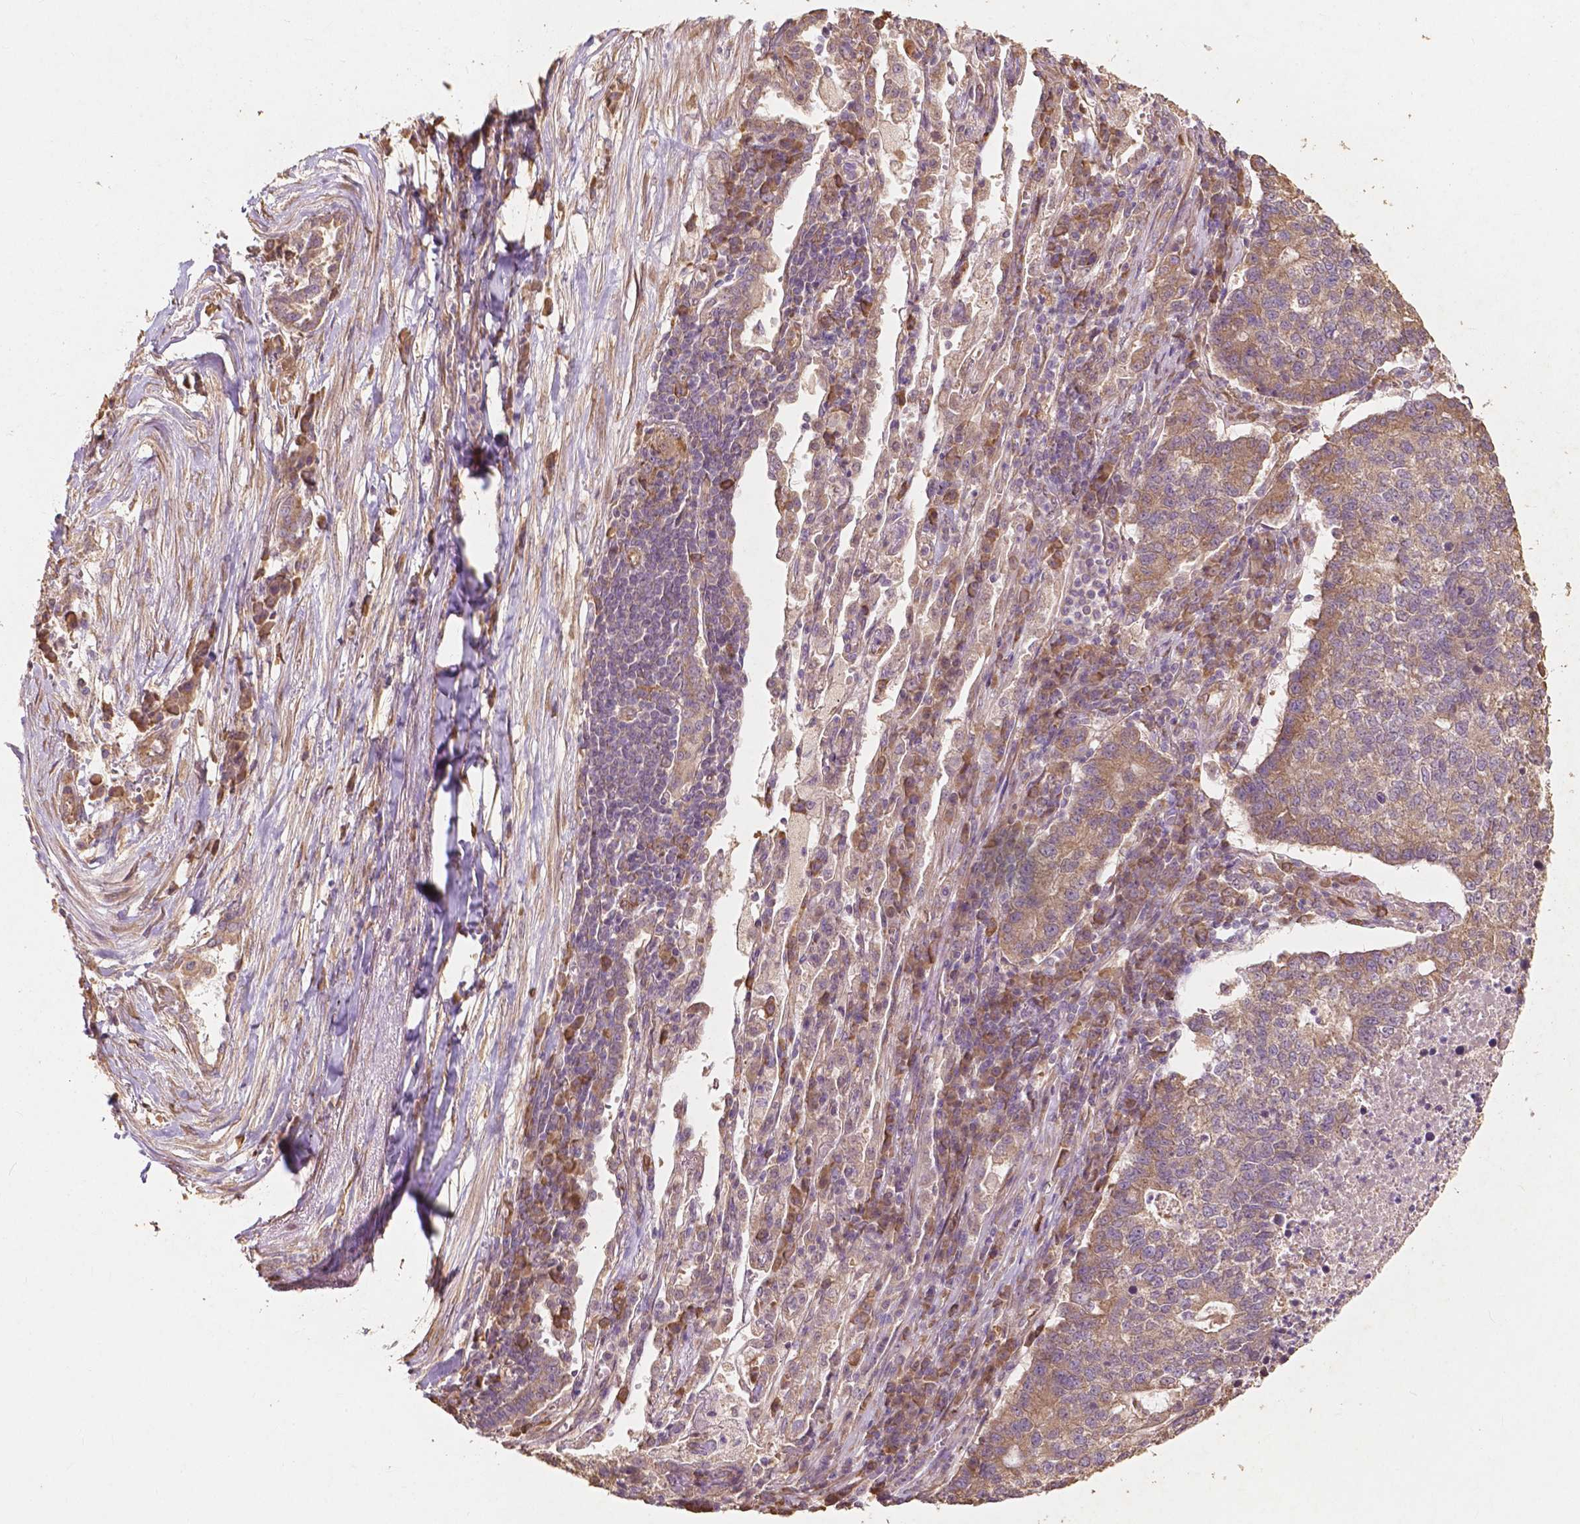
{"staining": {"intensity": "moderate", "quantity": "25%-75%", "location": "cytoplasmic/membranous"}, "tissue": "lung cancer", "cell_type": "Tumor cells", "image_type": "cancer", "snomed": [{"axis": "morphology", "description": "Adenocarcinoma, NOS"}, {"axis": "topography", "description": "Lung"}], "caption": "Moderate cytoplasmic/membranous protein expression is appreciated in about 25%-75% of tumor cells in lung cancer.", "gene": "G3BP1", "patient": {"sex": "male", "age": 57}}